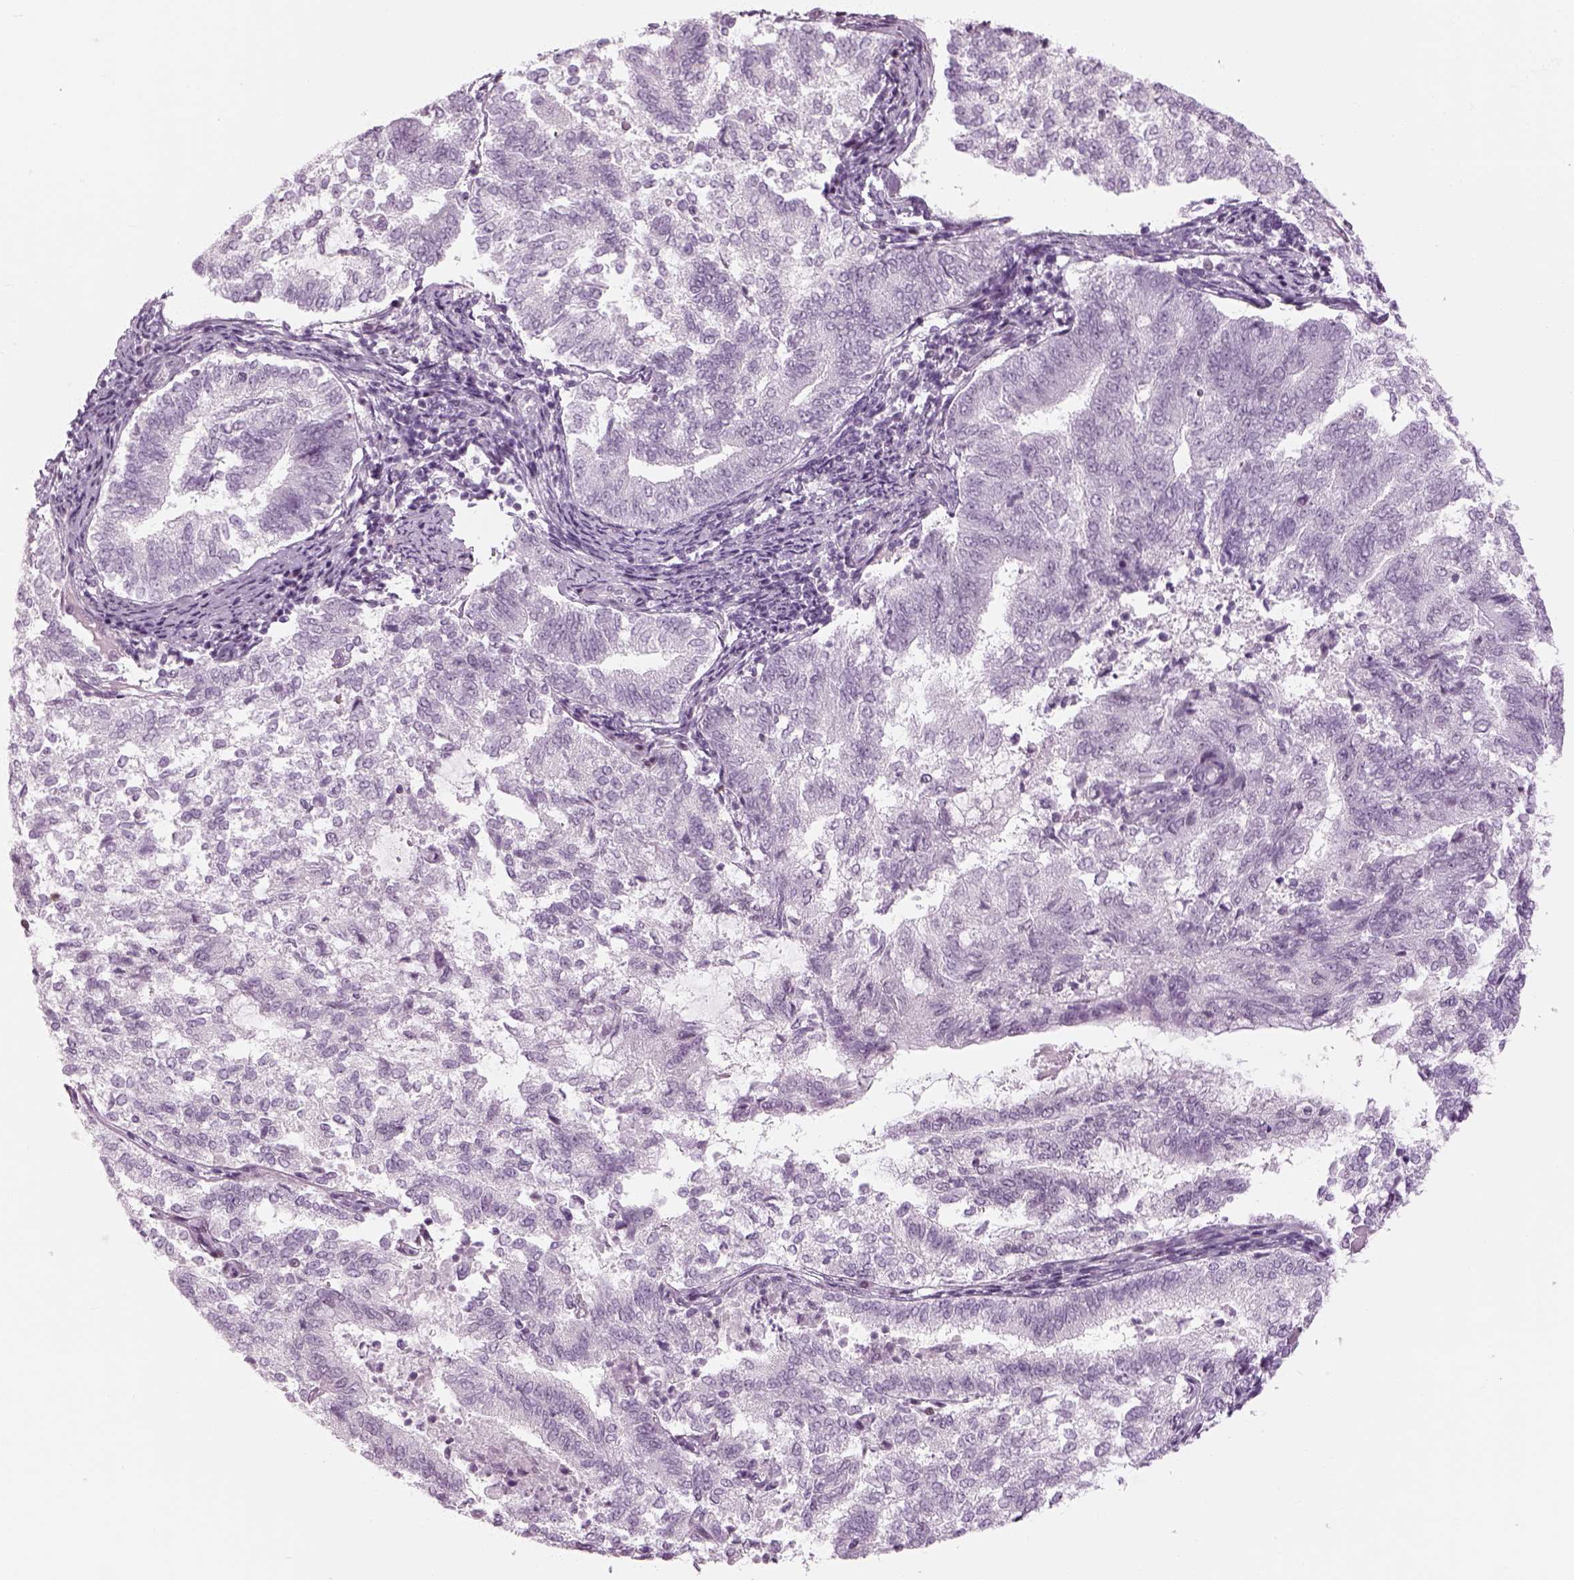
{"staining": {"intensity": "negative", "quantity": "none", "location": "none"}, "tissue": "endometrial cancer", "cell_type": "Tumor cells", "image_type": "cancer", "snomed": [{"axis": "morphology", "description": "Adenocarcinoma, NOS"}, {"axis": "topography", "description": "Endometrium"}], "caption": "Immunohistochemical staining of human endometrial cancer displays no significant positivity in tumor cells.", "gene": "KCNG2", "patient": {"sex": "female", "age": 65}}